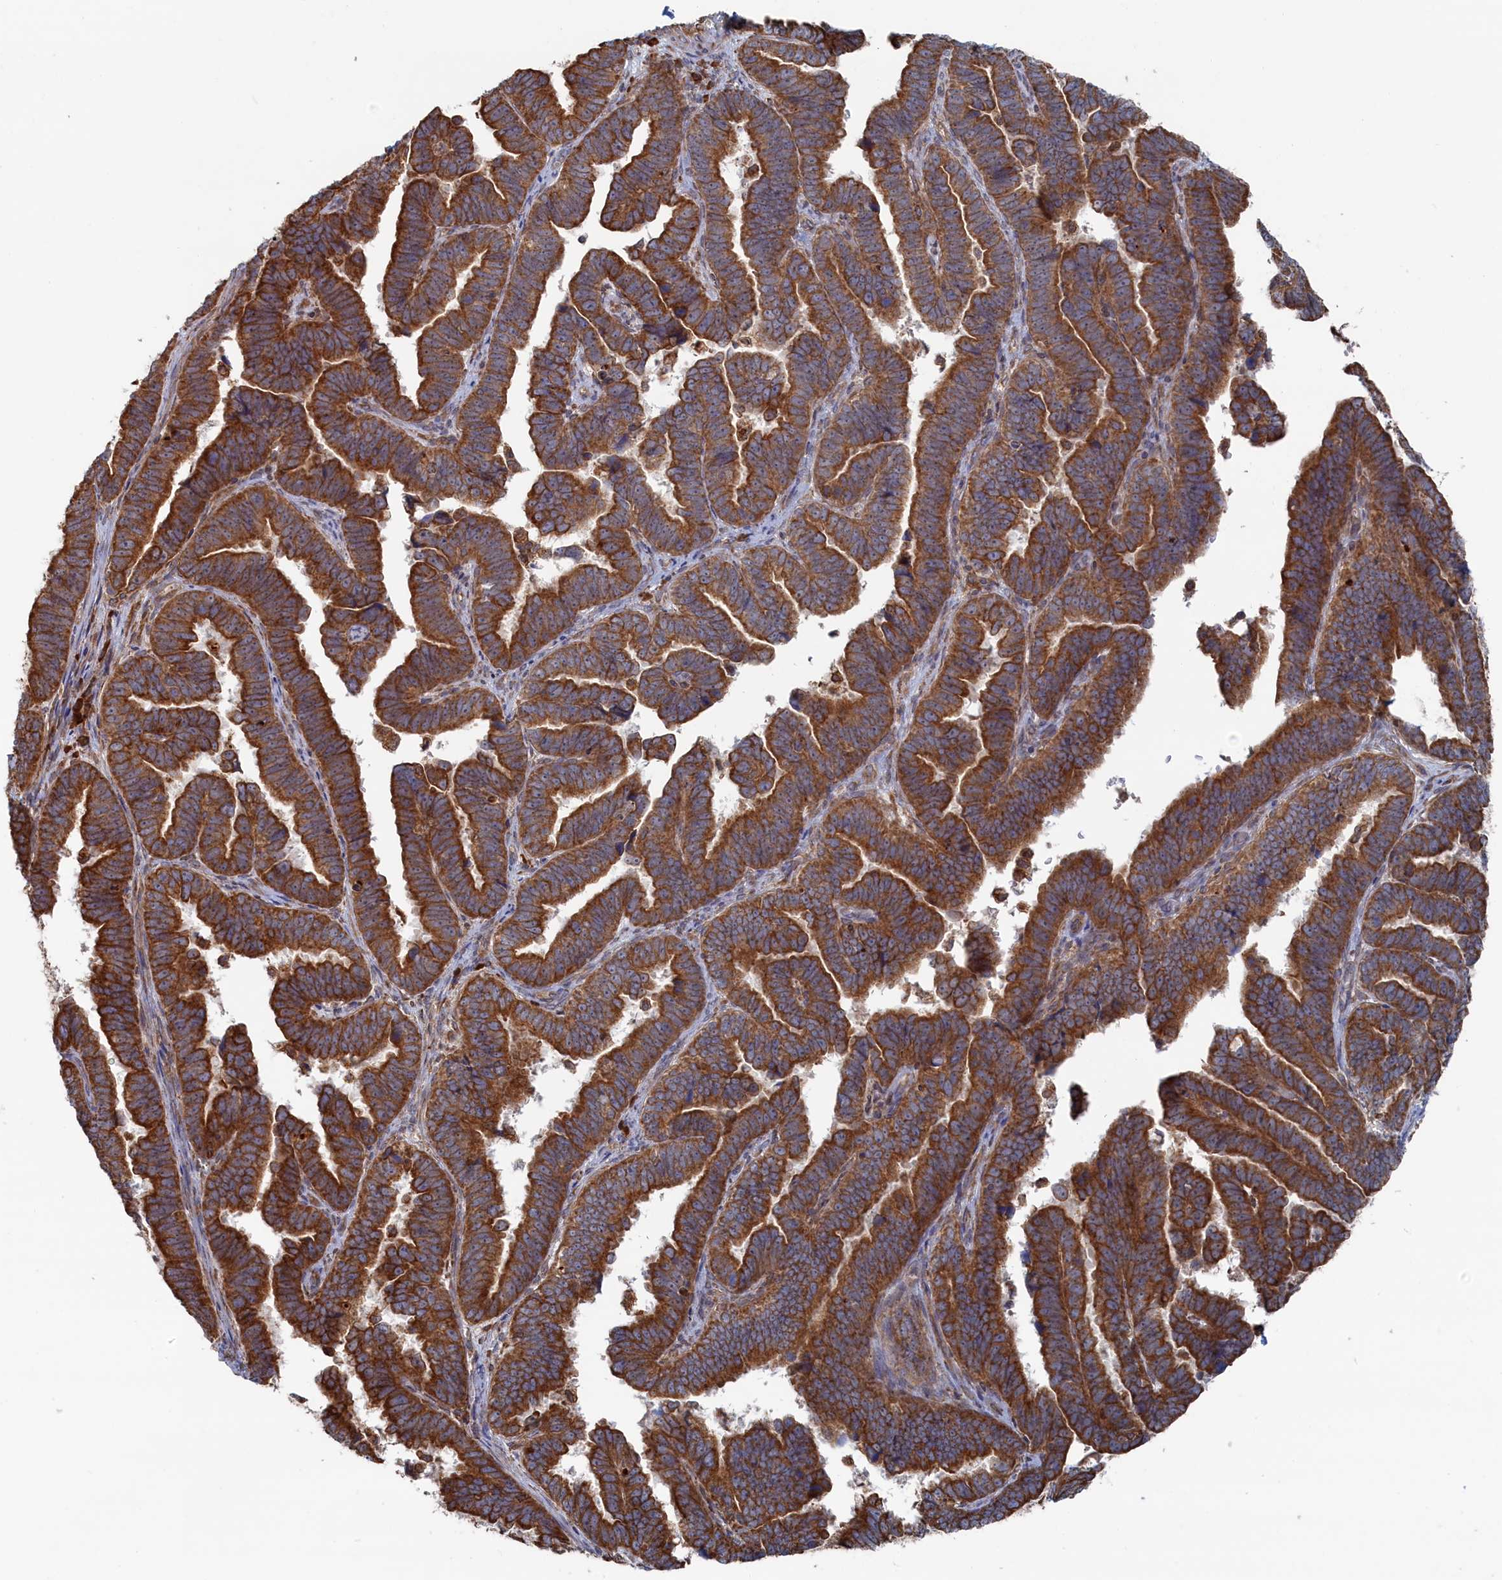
{"staining": {"intensity": "strong", "quantity": ">75%", "location": "cytoplasmic/membranous"}, "tissue": "endometrial cancer", "cell_type": "Tumor cells", "image_type": "cancer", "snomed": [{"axis": "morphology", "description": "Adenocarcinoma, NOS"}, {"axis": "topography", "description": "Endometrium"}], "caption": "Strong cytoplasmic/membranous staining for a protein is appreciated in about >75% of tumor cells of endometrial cancer (adenocarcinoma) using immunohistochemistry.", "gene": "BPIFB6", "patient": {"sex": "female", "age": 75}}